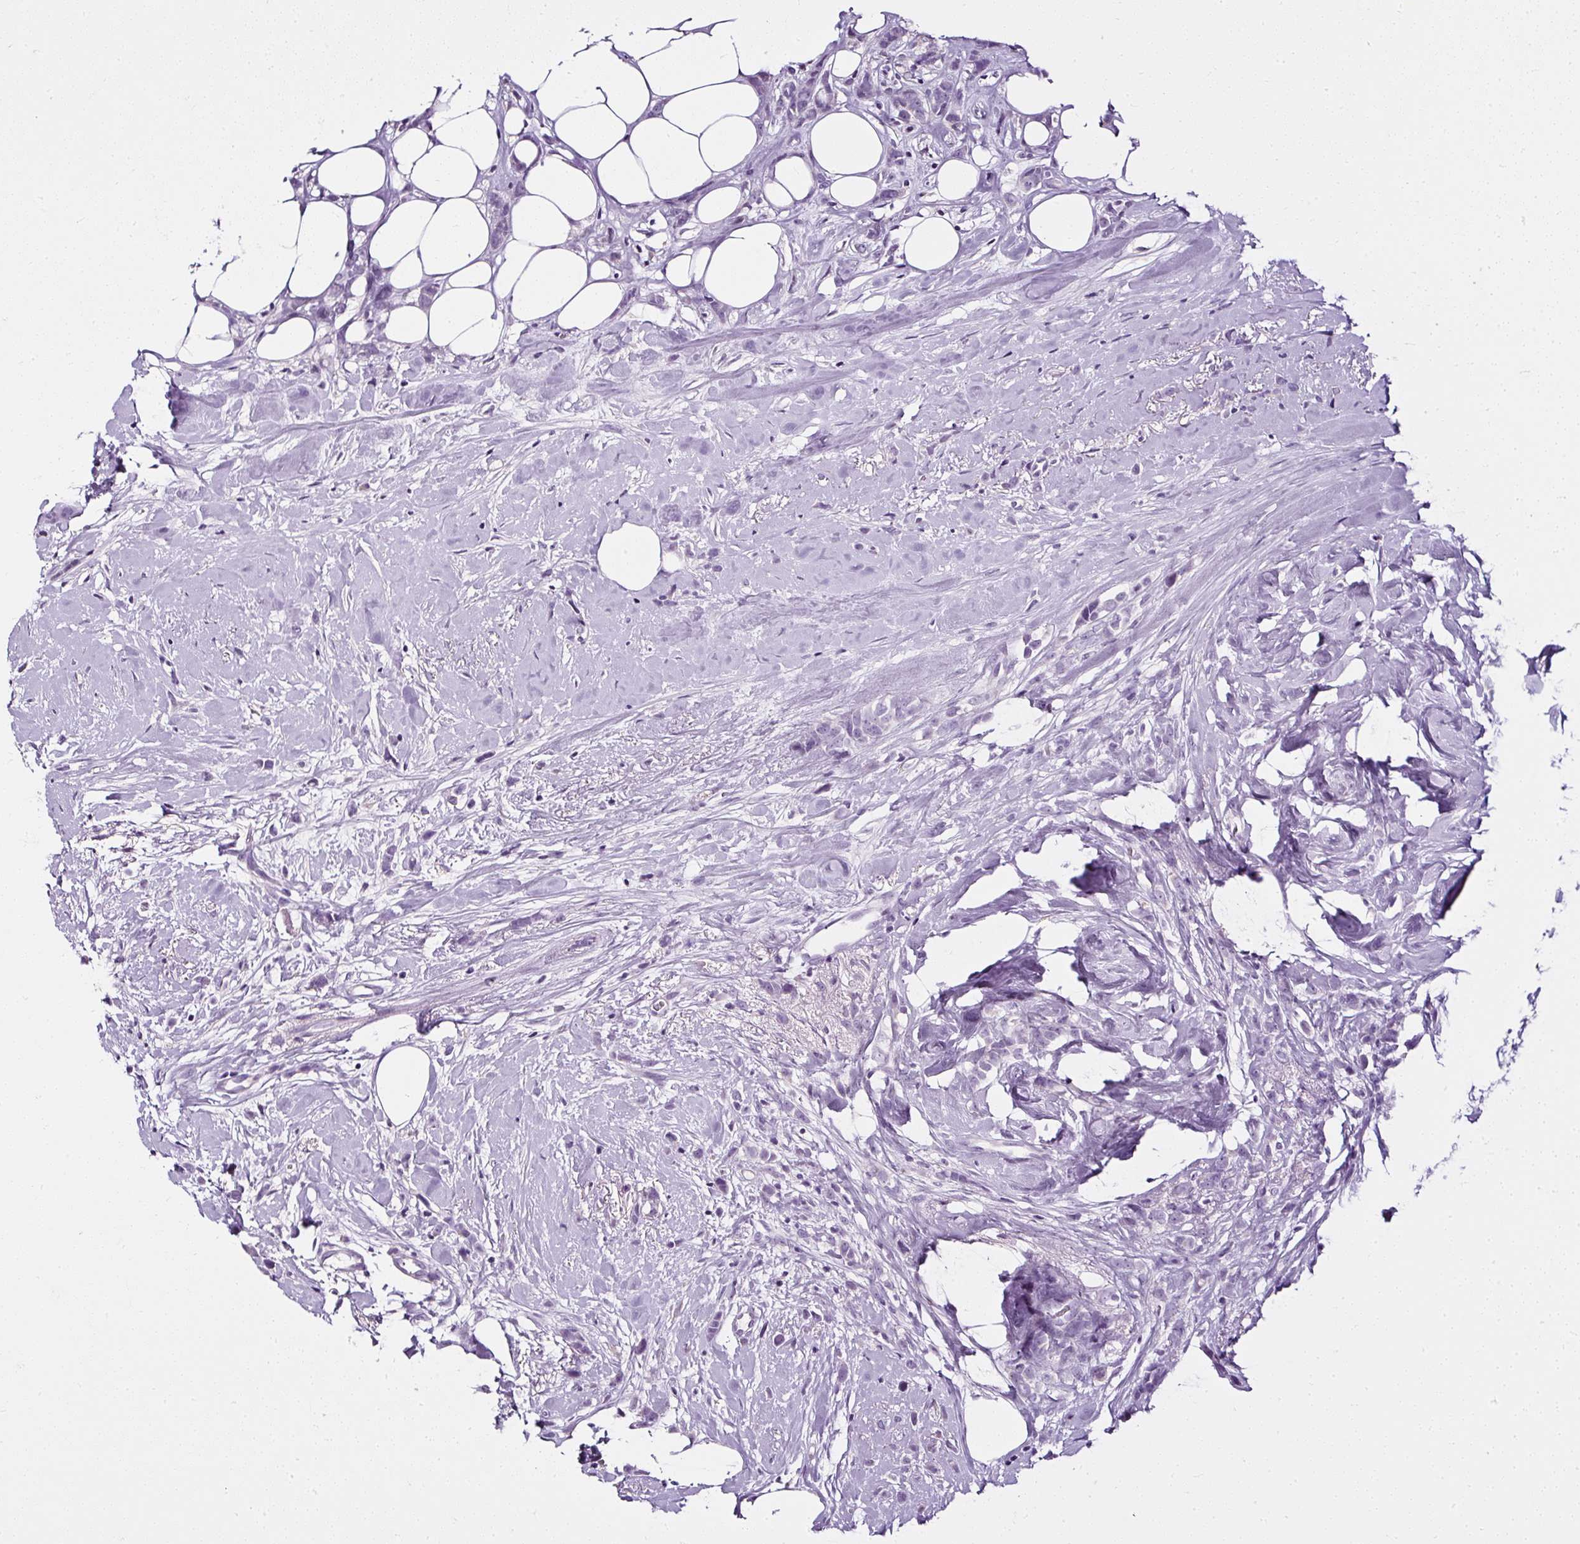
{"staining": {"intensity": "negative", "quantity": "none", "location": "none"}, "tissue": "breast cancer", "cell_type": "Tumor cells", "image_type": "cancer", "snomed": [{"axis": "morphology", "description": "Duct carcinoma"}, {"axis": "topography", "description": "Breast"}], "caption": "Immunohistochemical staining of human breast cancer (intraductal carcinoma) exhibits no significant staining in tumor cells.", "gene": "ATP2A1", "patient": {"sex": "female", "age": 80}}